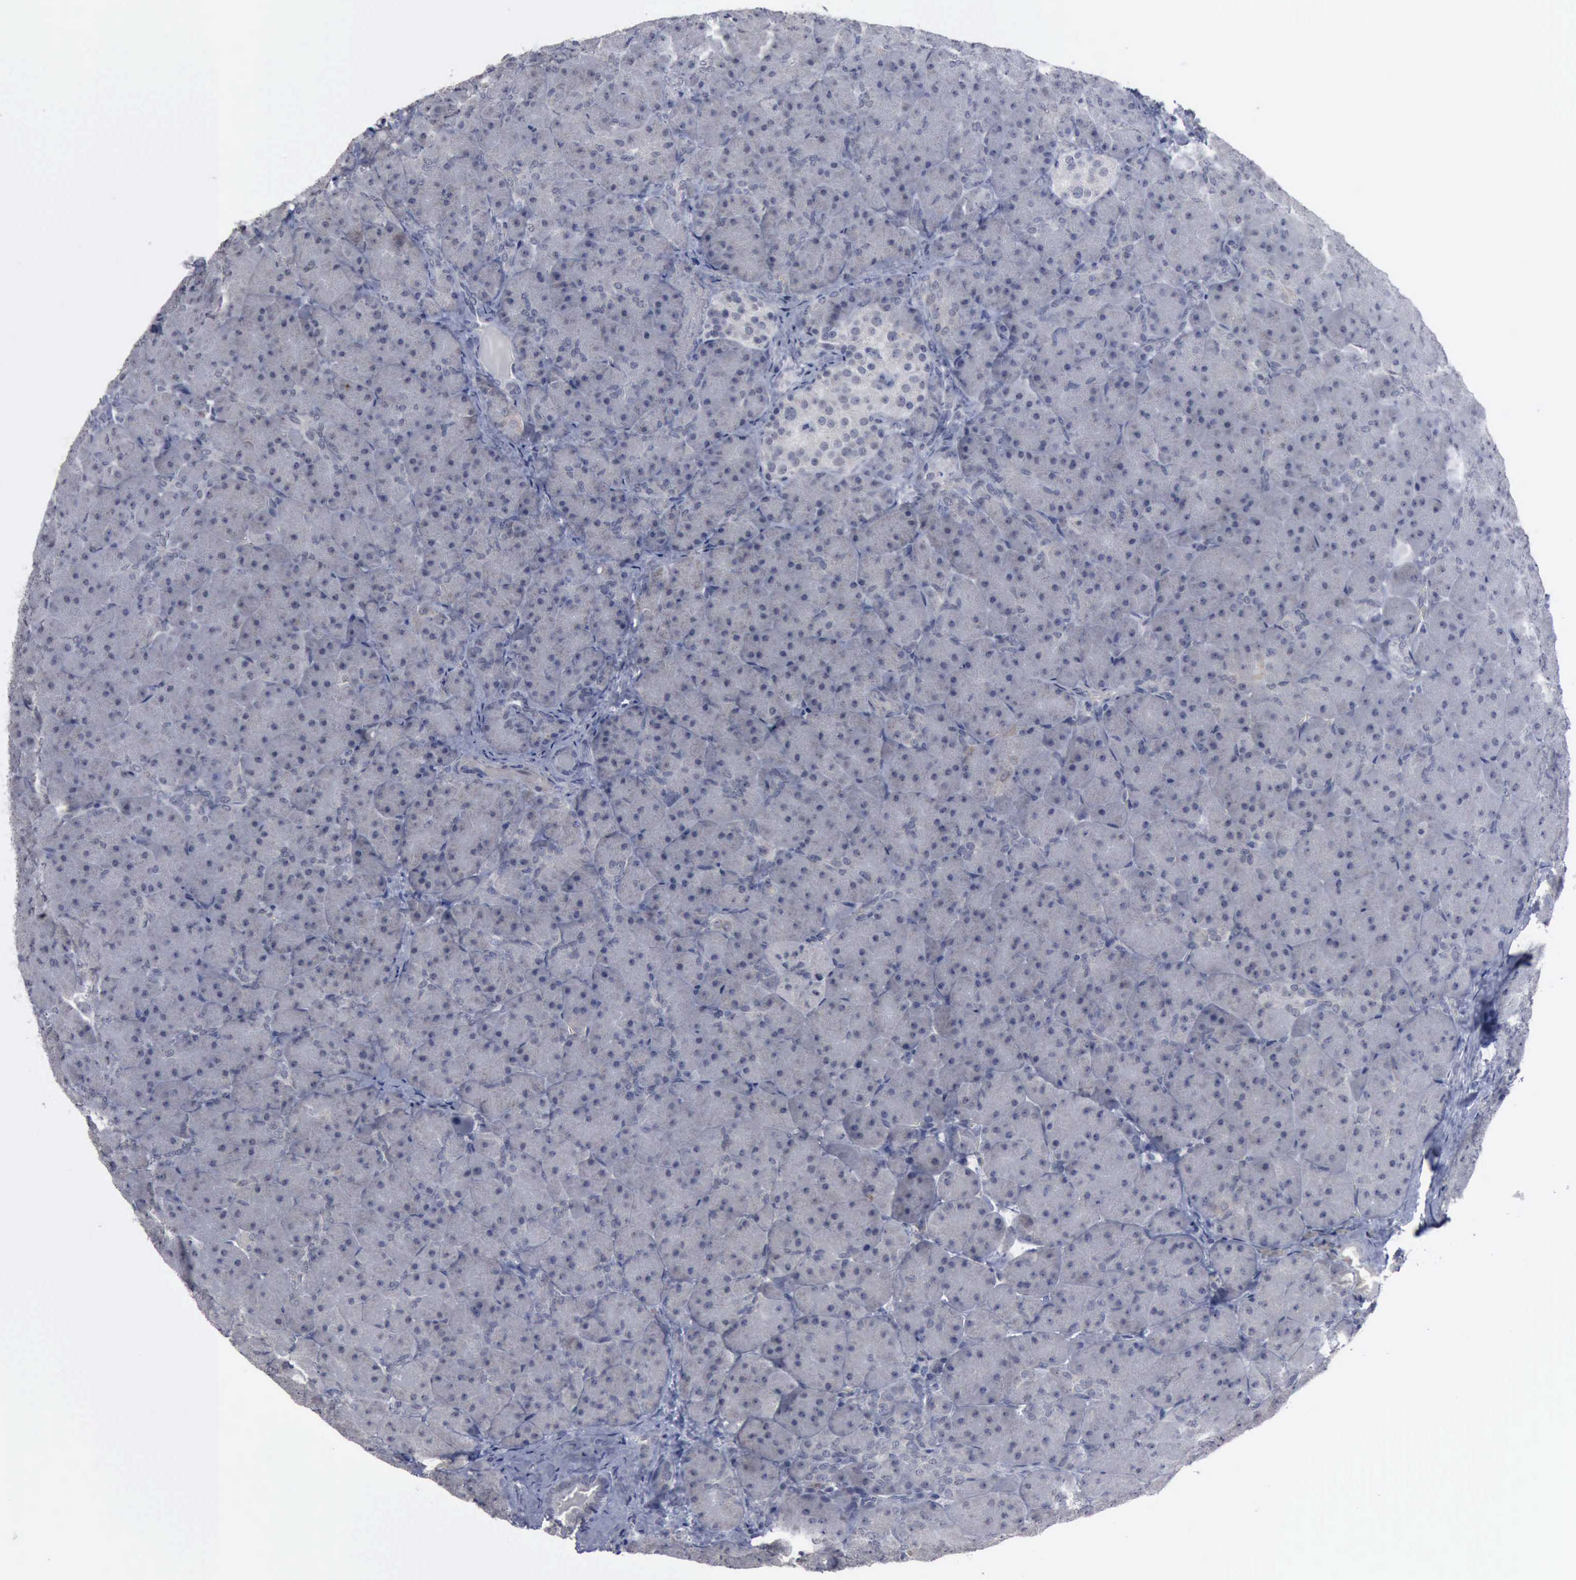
{"staining": {"intensity": "negative", "quantity": "none", "location": "none"}, "tissue": "pancreas", "cell_type": "Exocrine glandular cells", "image_type": "normal", "snomed": [{"axis": "morphology", "description": "Normal tissue, NOS"}, {"axis": "topography", "description": "Pancreas"}], "caption": "DAB (3,3'-diaminobenzidine) immunohistochemical staining of unremarkable pancreas demonstrates no significant expression in exocrine glandular cells. Nuclei are stained in blue.", "gene": "MYO18B", "patient": {"sex": "male", "age": 66}}